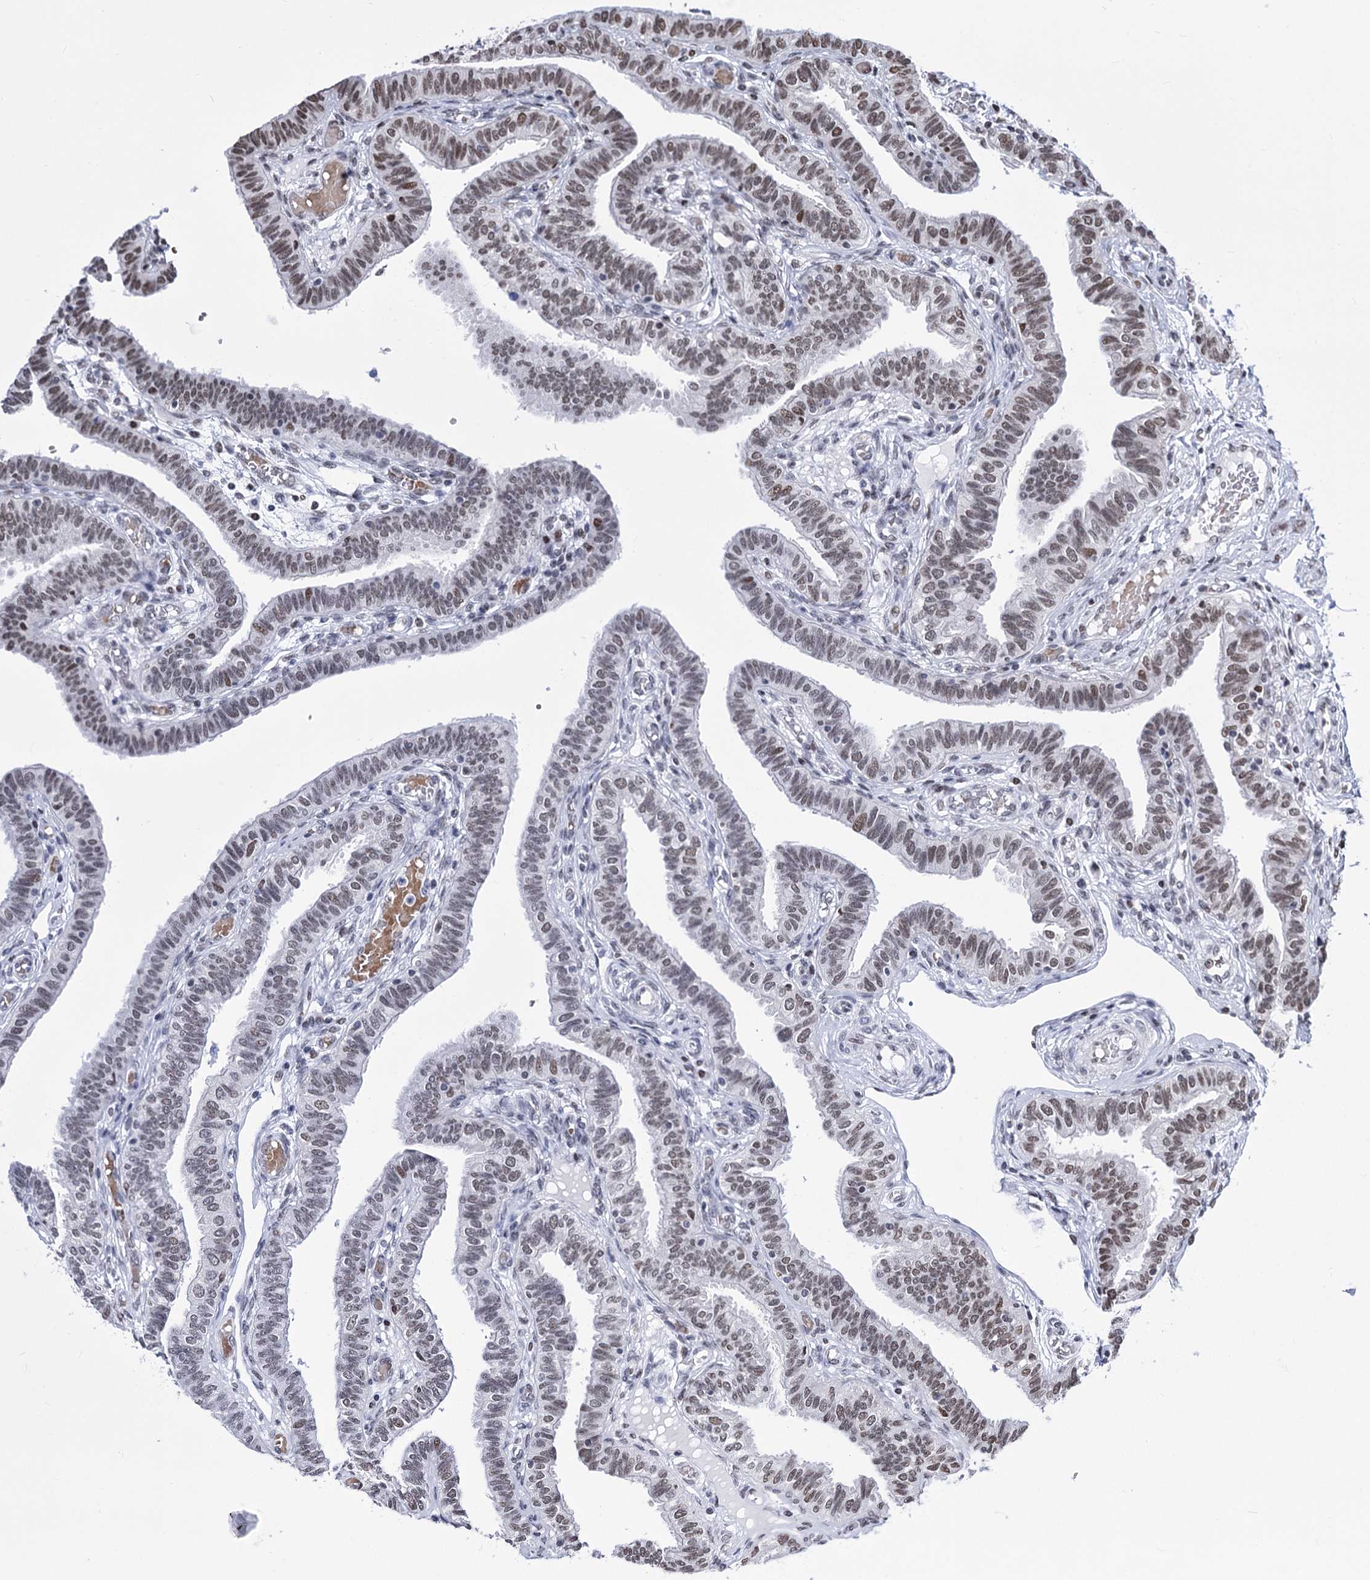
{"staining": {"intensity": "weak", "quantity": "<25%", "location": "nuclear"}, "tissue": "fallopian tube", "cell_type": "Glandular cells", "image_type": "normal", "snomed": [{"axis": "morphology", "description": "Normal tissue, NOS"}, {"axis": "topography", "description": "Fallopian tube"}], "caption": "Immunohistochemistry photomicrograph of unremarkable human fallopian tube stained for a protein (brown), which exhibits no expression in glandular cells.", "gene": "POU4F3", "patient": {"sex": "female", "age": 39}}